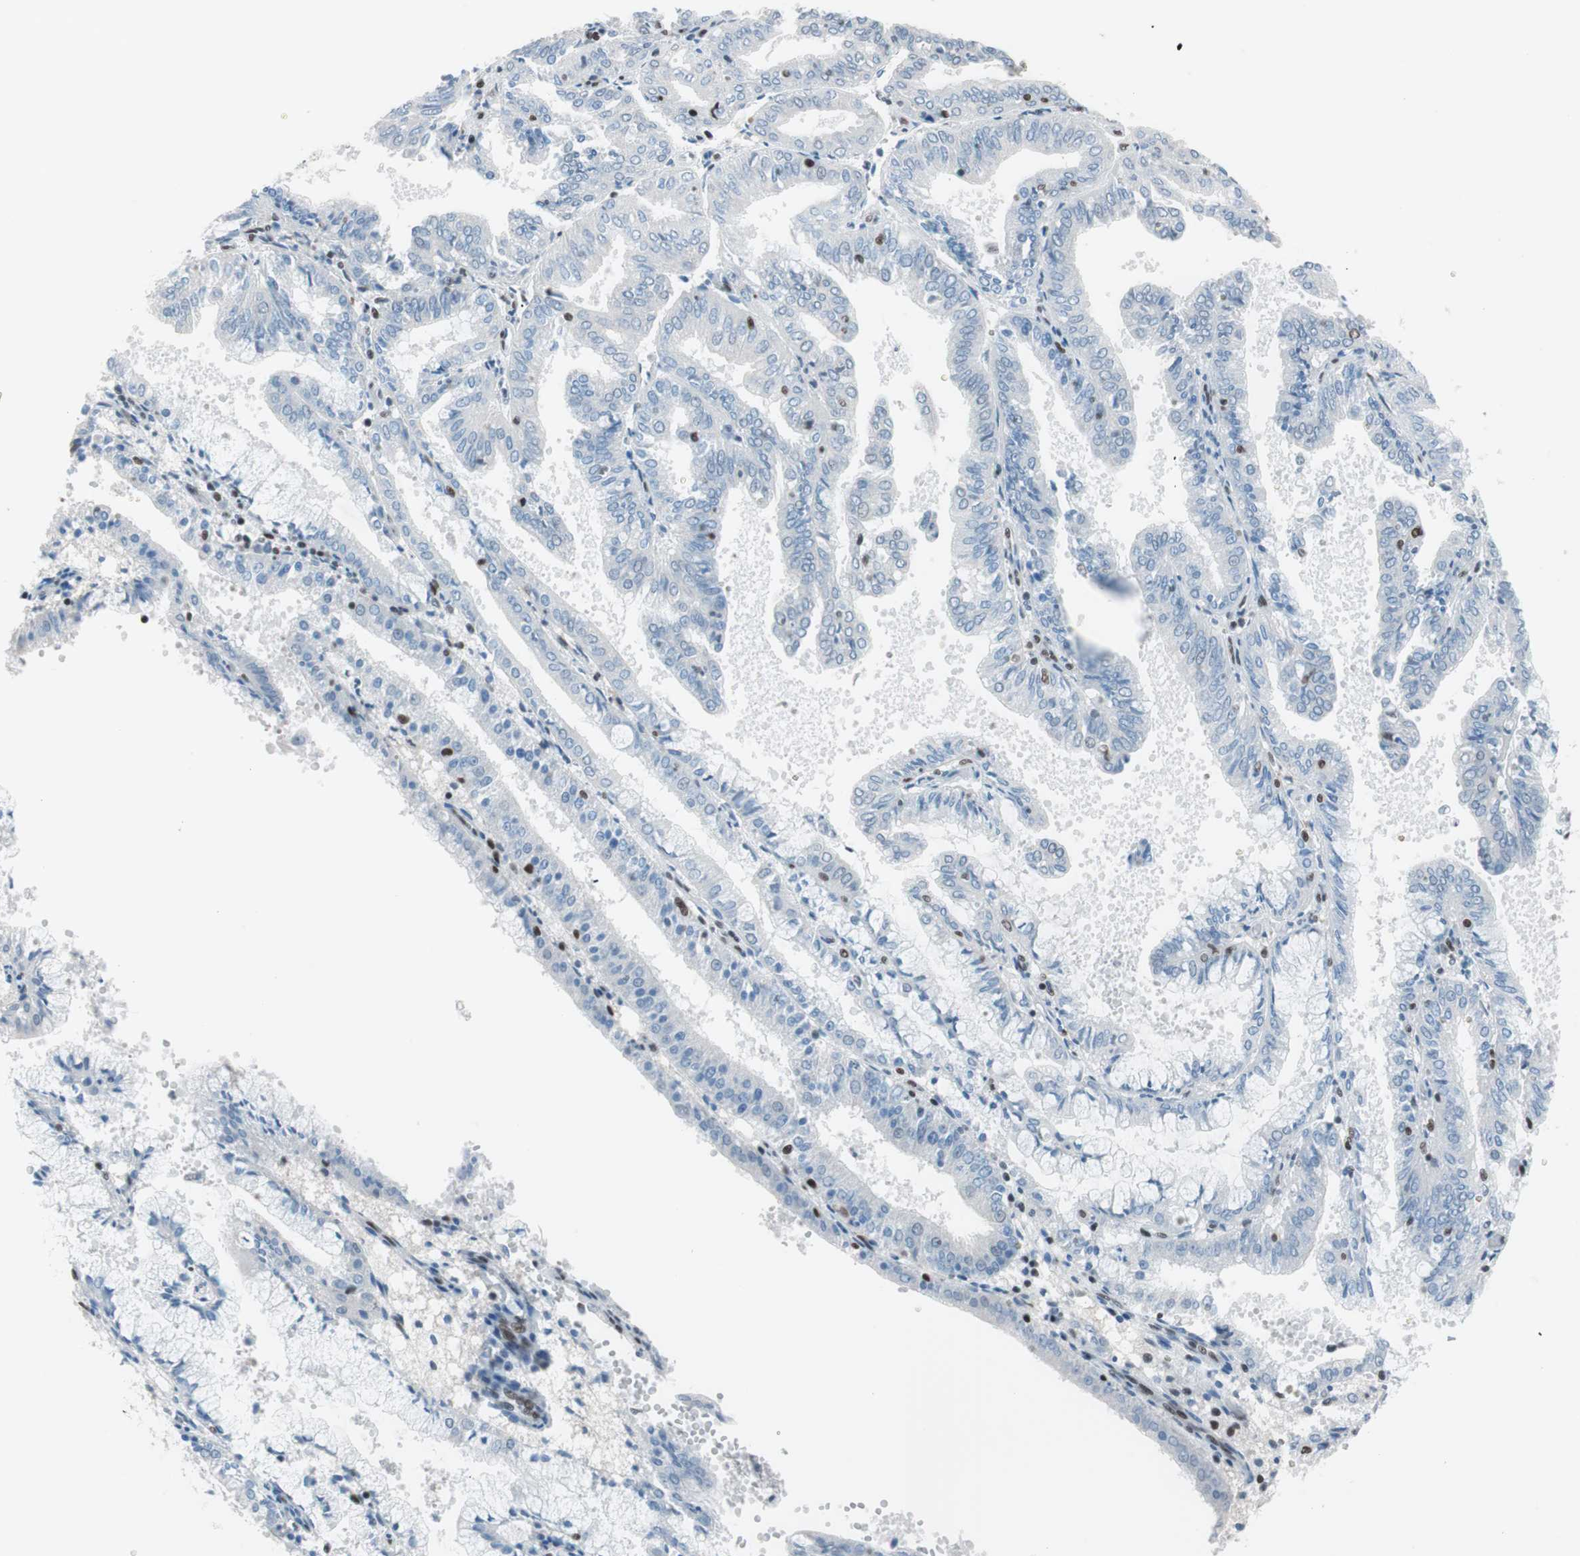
{"staining": {"intensity": "negative", "quantity": "none", "location": "none"}, "tissue": "endometrial cancer", "cell_type": "Tumor cells", "image_type": "cancer", "snomed": [{"axis": "morphology", "description": "Adenocarcinoma, NOS"}, {"axis": "topography", "description": "Endometrium"}], "caption": "A photomicrograph of human adenocarcinoma (endometrial) is negative for staining in tumor cells.", "gene": "ARID1A", "patient": {"sex": "female", "age": 63}}